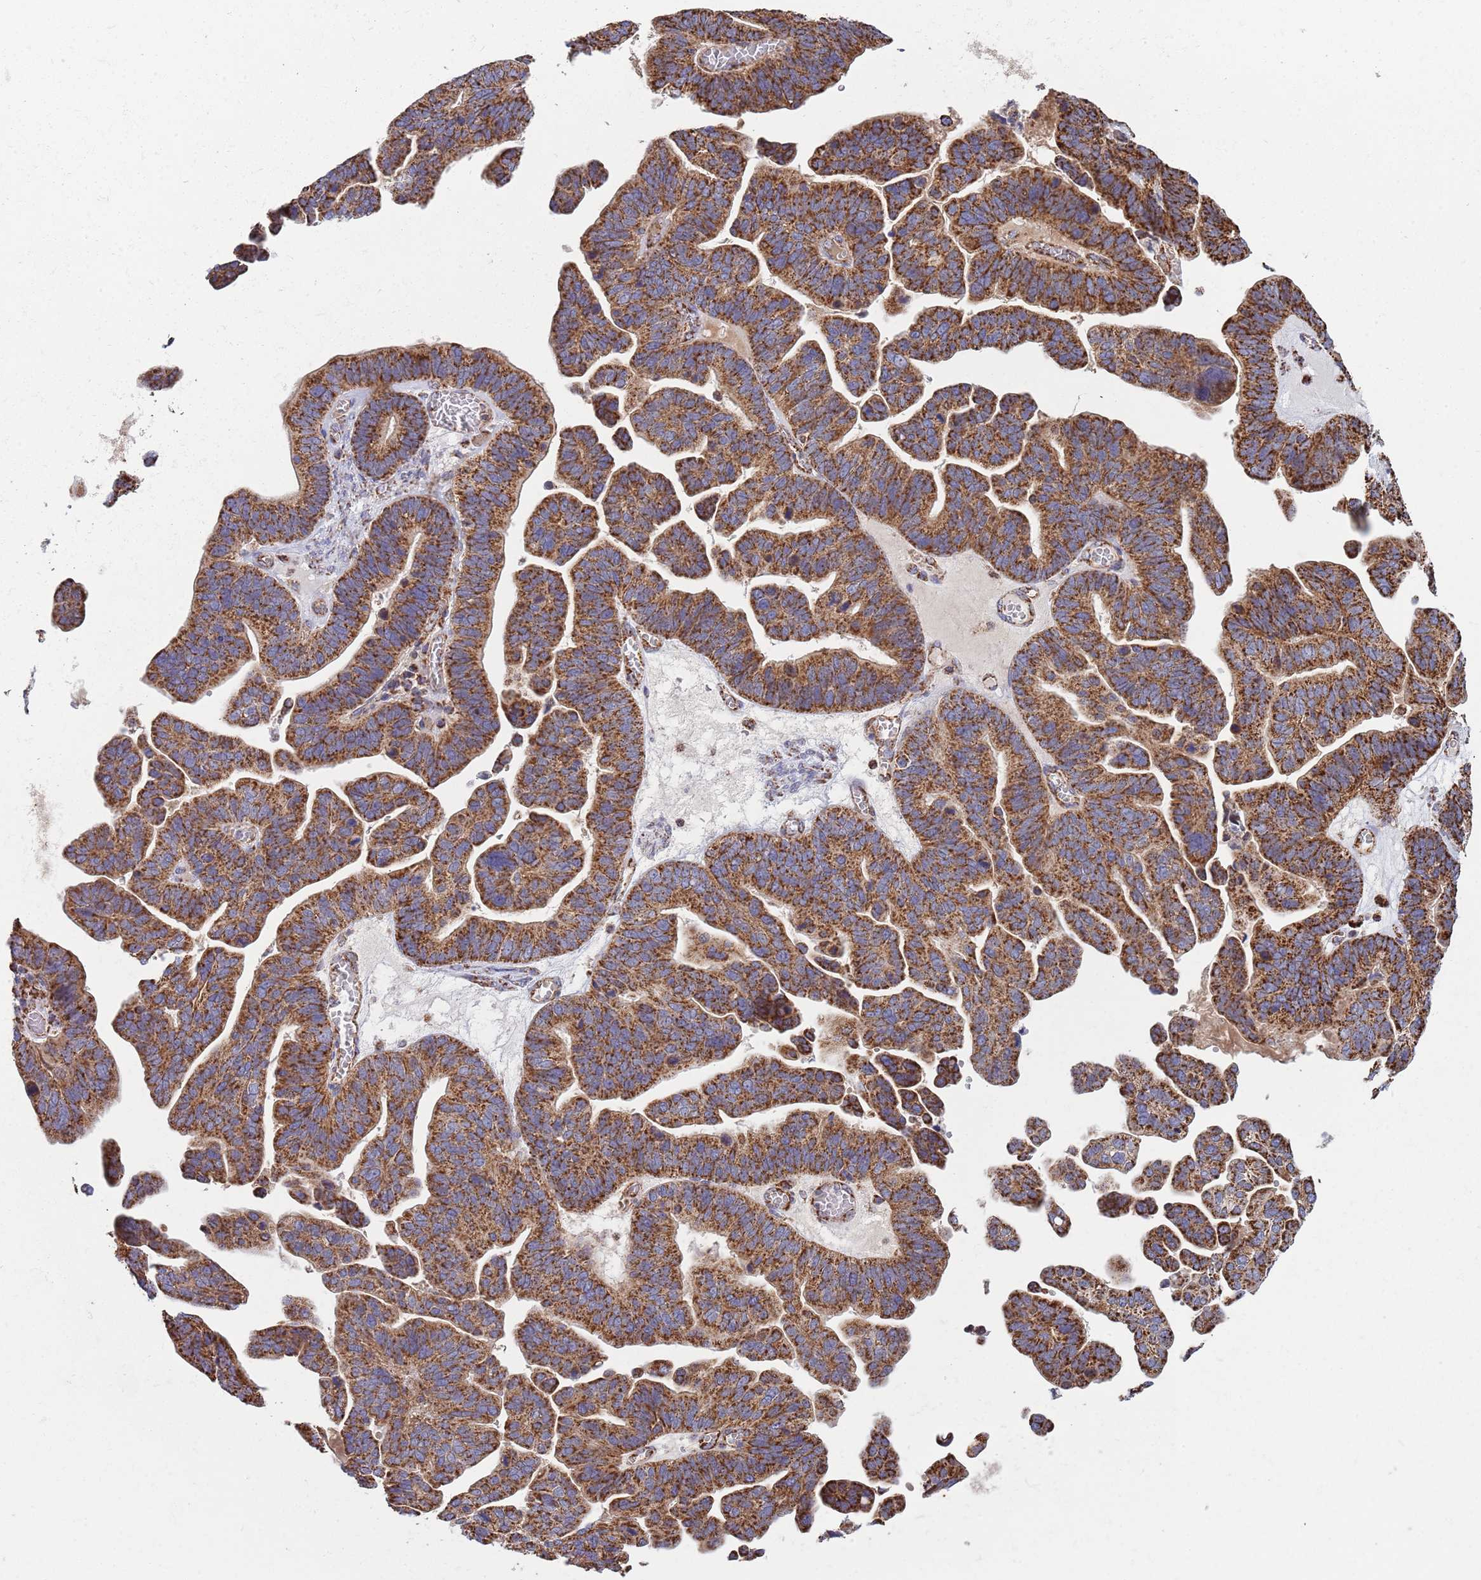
{"staining": {"intensity": "strong", "quantity": ">75%", "location": "cytoplasmic/membranous"}, "tissue": "ovarian cancer", "cell_type": "Tumor cells", "image_type": "cancer", "snomed": [{"axis": "morphology", "description": "Cystadenocarcinoma, serous, NOS"}, {"axis": "topography", "description": "Ovary"}], "caption": "DAB immunohistochemical staining of human ovarian cancer demonstrates strong cytoplasmic/membranous protein staining in about >75% of tumor cells. Nuclei are stained in blue.", "gene": "VPS16", "patient": {"sex": "female", "age": 56}}